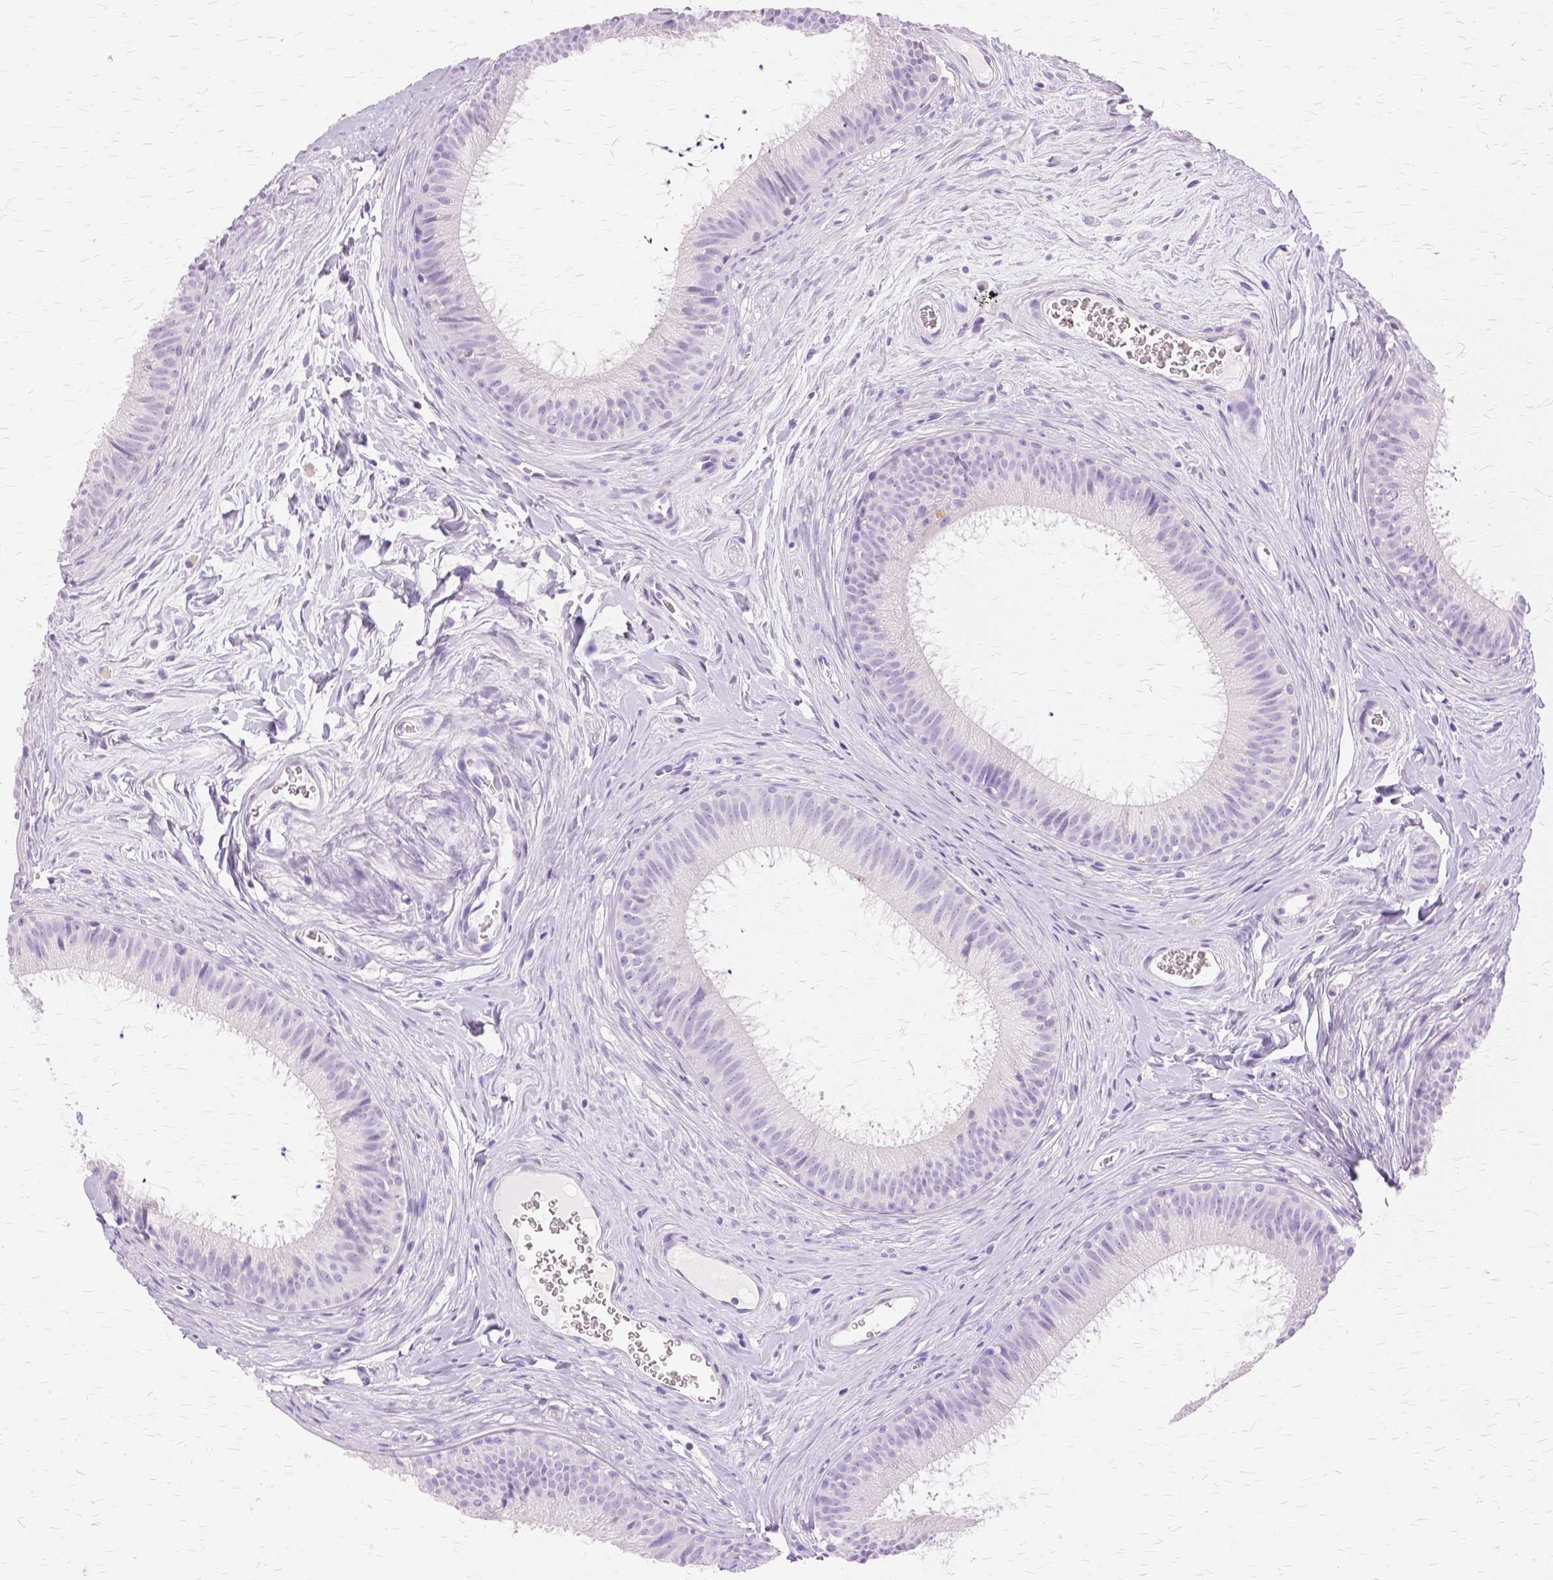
{"staining": {"intensity": "negative", "quantity": "none", "location": "none"}, "tissue": "epididymis", "cell_type": "Glandular cells", "image_type": "normal", "snomed": [{"axis": "morphology", "description": "Normal tissue, NOS"}, {"axis": "topography", "description": "Epididymis"}], "caption": "Immunohistochemical staining of benign human epididymis reveals no significant positivity in glandular cells. Brightfield microscopy of IHC stained with DAB (brown) and hematoxylin (blue), captured at high magnification.", "gene": "TGM1", "patient": {"sex": "male", "age": 24}}